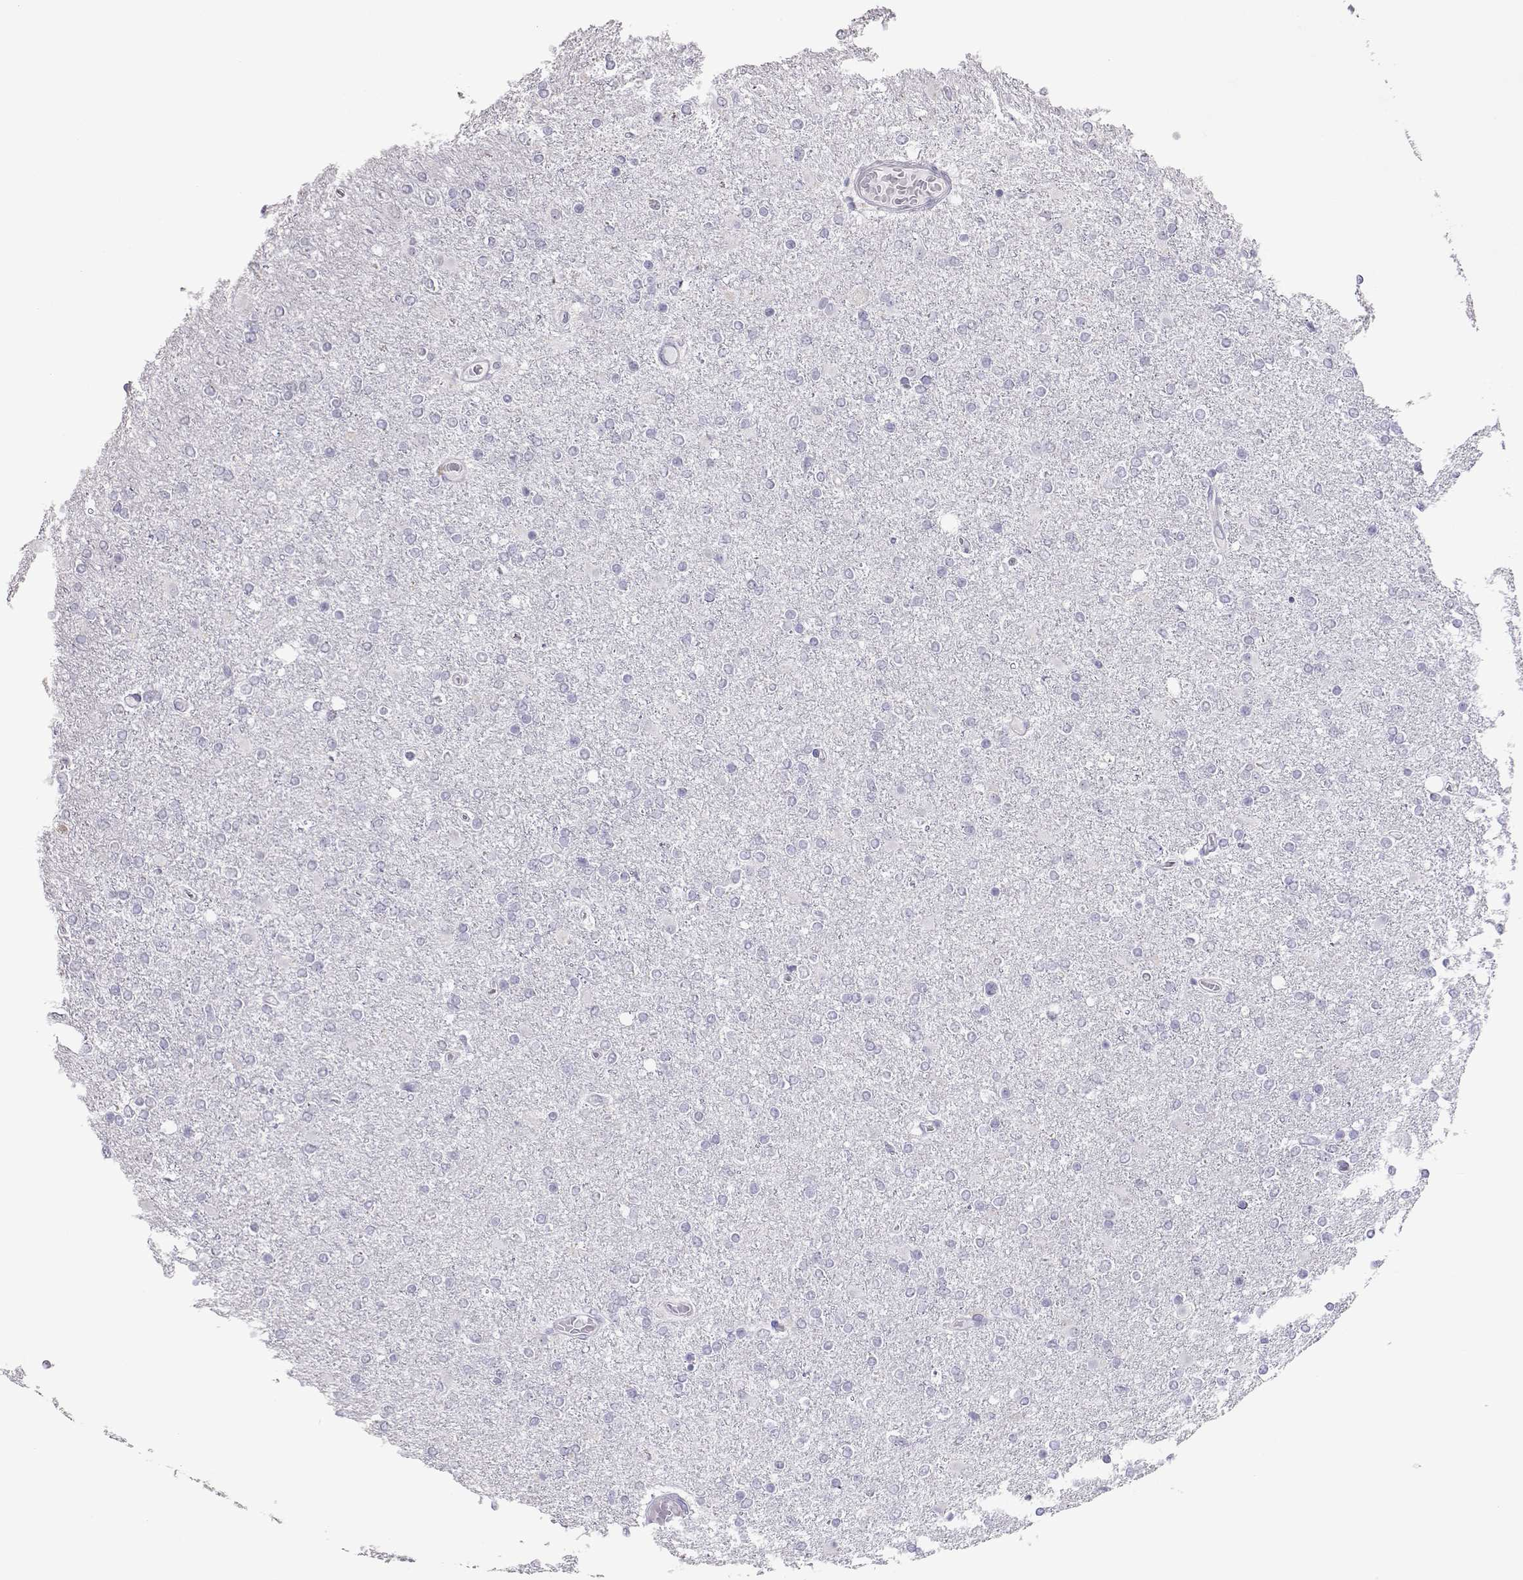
{"staining": {"intensity": "negative", "quantity": "none", "location": "none"}, "tissue": "glioma", "cell_type": "Tumor cells", "image_type": "cancer", "snomed": [{"axis": "morphology", "description": "Glioma, malignant, High grade"}, {"axis": "topography", "description": "Cerebral cortex"}], "caption": "An image of human glioma is negative for staining in tumor cells.", "gene": "PMCH", "patient": {"sex": "male", "age": 70}}